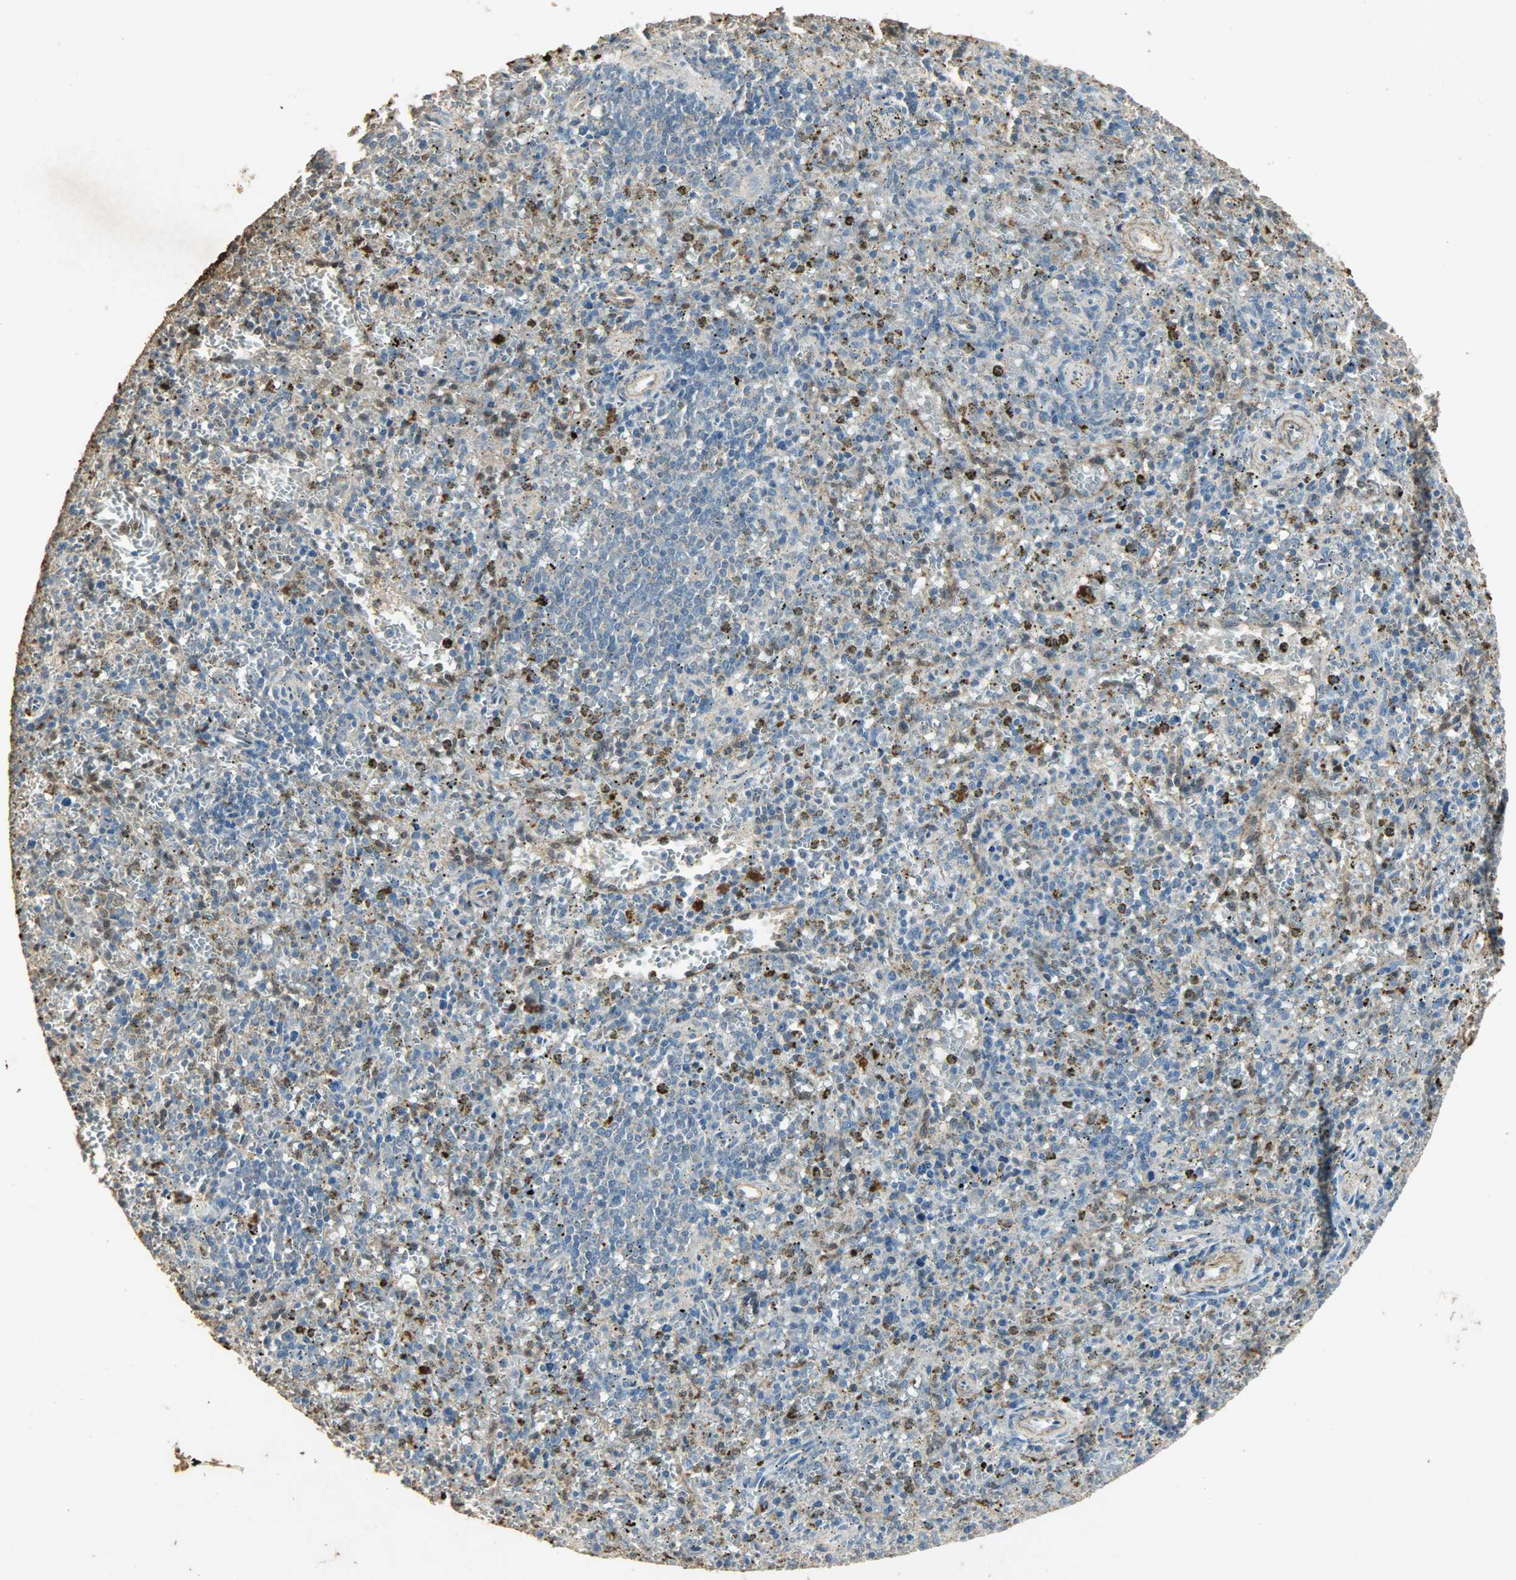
{"staining": {"intensity": "weak", "quantity": "<25%", "location": "cytoplasmic/membranous"}, "tissue": "spleen", "cell_type": "Cells in red pulp", "image_type": "normal", "snomed": [{"axis": "morphology", "description": "Normal tissue, NOS"}, {"axis": "topography", "description": "Spleen"}], "caption": "Protein analysis of unremarkable spleen displays no significant positivity in cells in red pulp. (IHC, brightfield microscopy, high magnification).", "gene": "ASB9", "patient": {"sex": "male", "age": 72}}